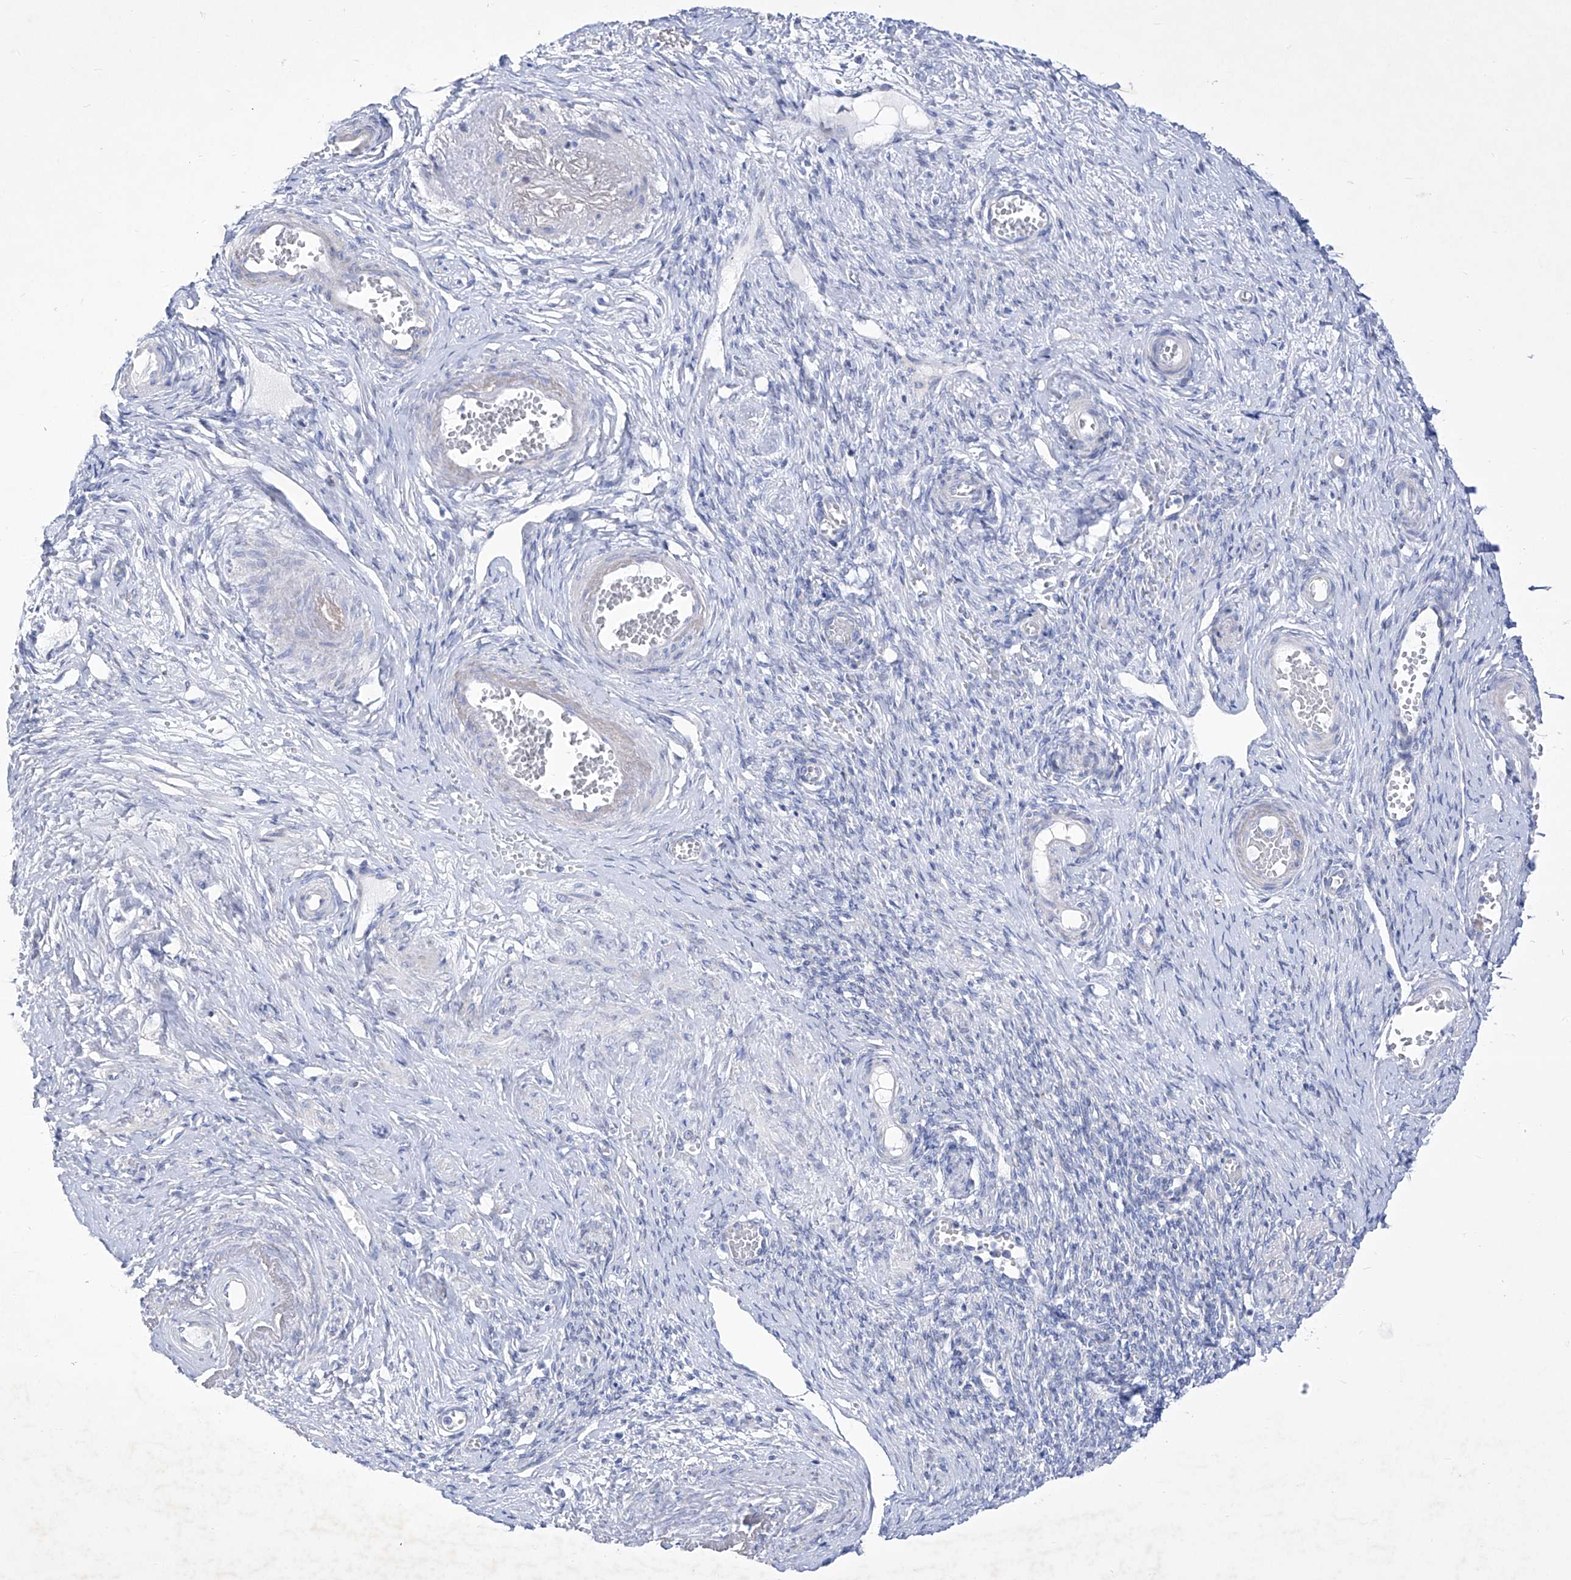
{"staining": {"intensity": "negative", "quantity": "none", "location": "none"}, "tissue": "adipose tissue", "cell_type": "Adipocytes", "image_type": "normal", "snomed": [{"axis": "morphology", "description": "Normal tissue, NOS"}, {"axis": "topography", "description": "Vascular tissue"}, {"axis": "topography", "description": "Fallopian tube"}, {"axis": "topography", "description": "Ovary"}], "caption": "The histopathology image displays no significant staining in adipocytes of adipose tissue.", "gene": "C1orf87", "patient": {"sex": "female", "age": 67}}